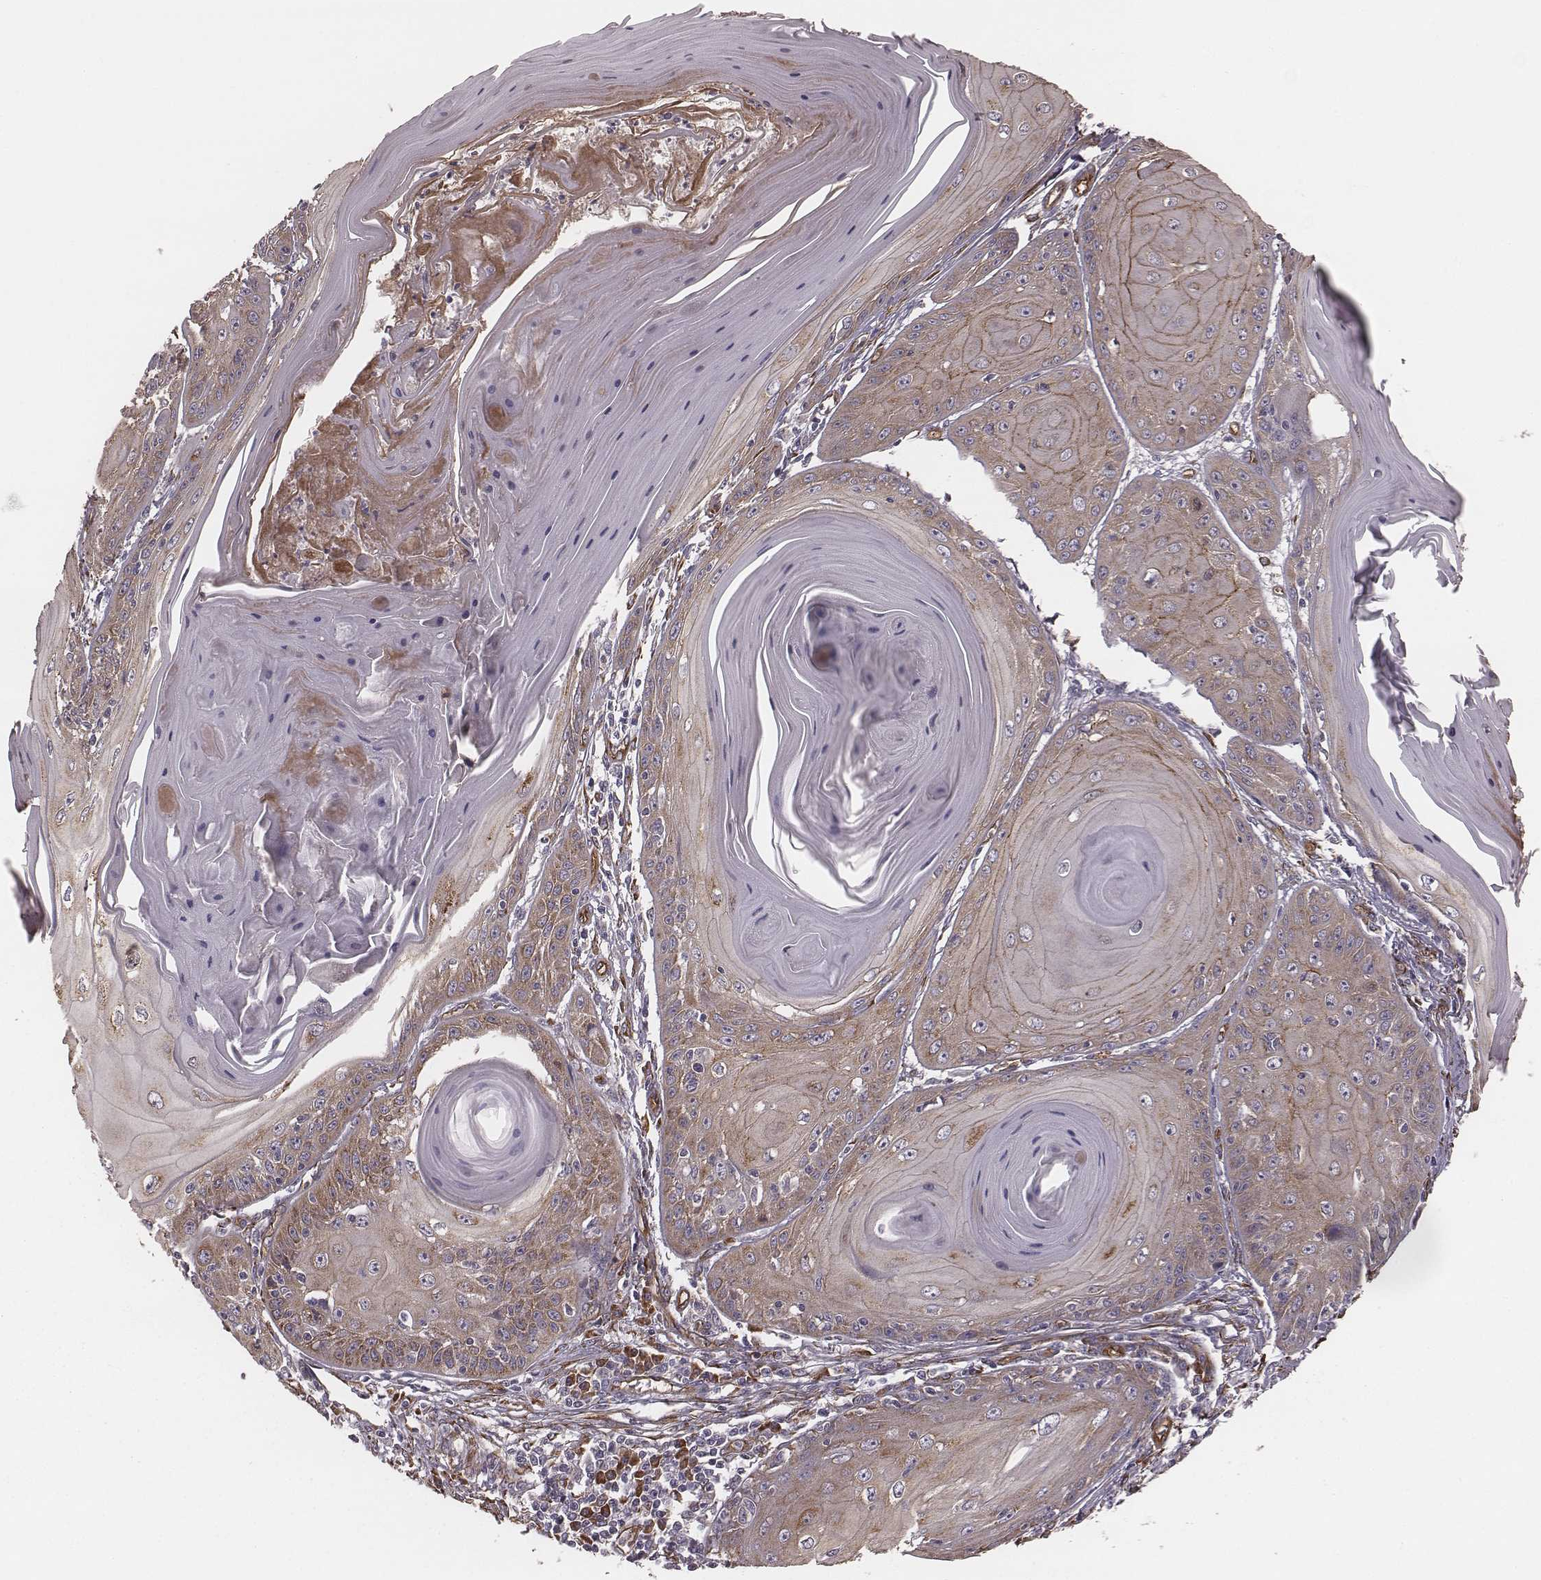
{"staining": {"intensity": "weak", "quantity": "25%-75%", "location": "cytoplasmic/membranous"}, "tissue": "skin cancer", "cell_type": "Tumor cells", "image_type": "cancer", "snomed": [{"axis": "morphology", "description": "Squamous cell carcinoma, NOS"}, {"axis": "topography", "description": "Skin"}, {"axis": "topography", "description": "Vulva"}], "caption": "Skin squamous cell carcinoma stained with immunohistochemistry (IHC) exhibits weak cytoplasmic/membranous positivity in approximately 25%-75% of tumor cells.", "gene": "PALMD", "patient": {"sex": "female", "age": 85}}